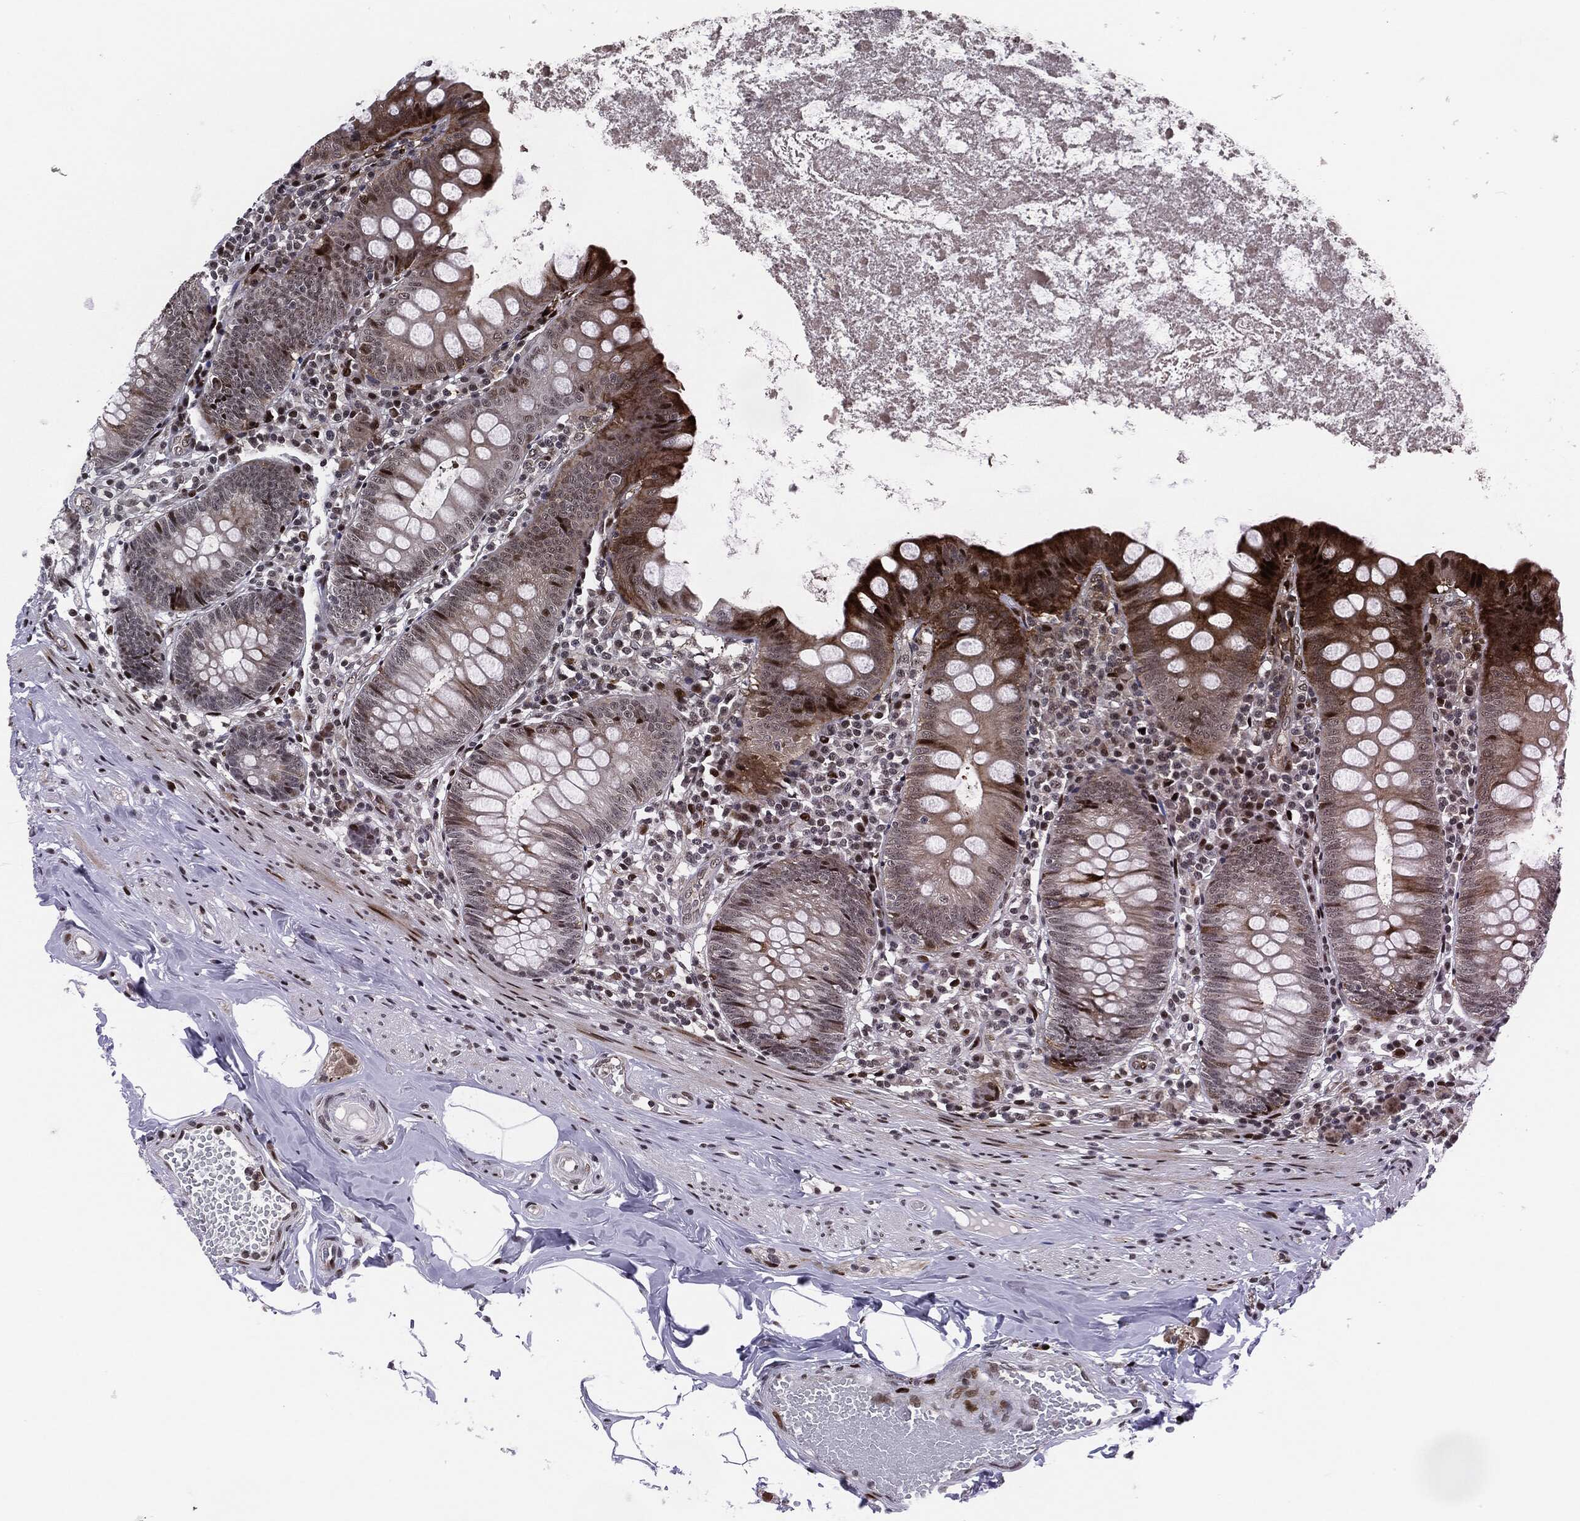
{"staining": {"intensity": "strong", "quantity": "<25%", "location": "cytoplasmic/membranous,nuclear"}, "tissue": "appendix", "cell_type": "Glandular cells", "image_type": "normal", "snomed": [{"axis": "morphology", "description": "Normal tissue, NOS"}, {"axis": "topography", "description": "Appendix"}], "caption": "Protein expression analysis of benign appendix shows strong cytoplasmic/membranous,nuclear expression in approximately <25% of glandular cells.", "gene": "AKT2", "patient": {"sex": "female", "age": 82}}